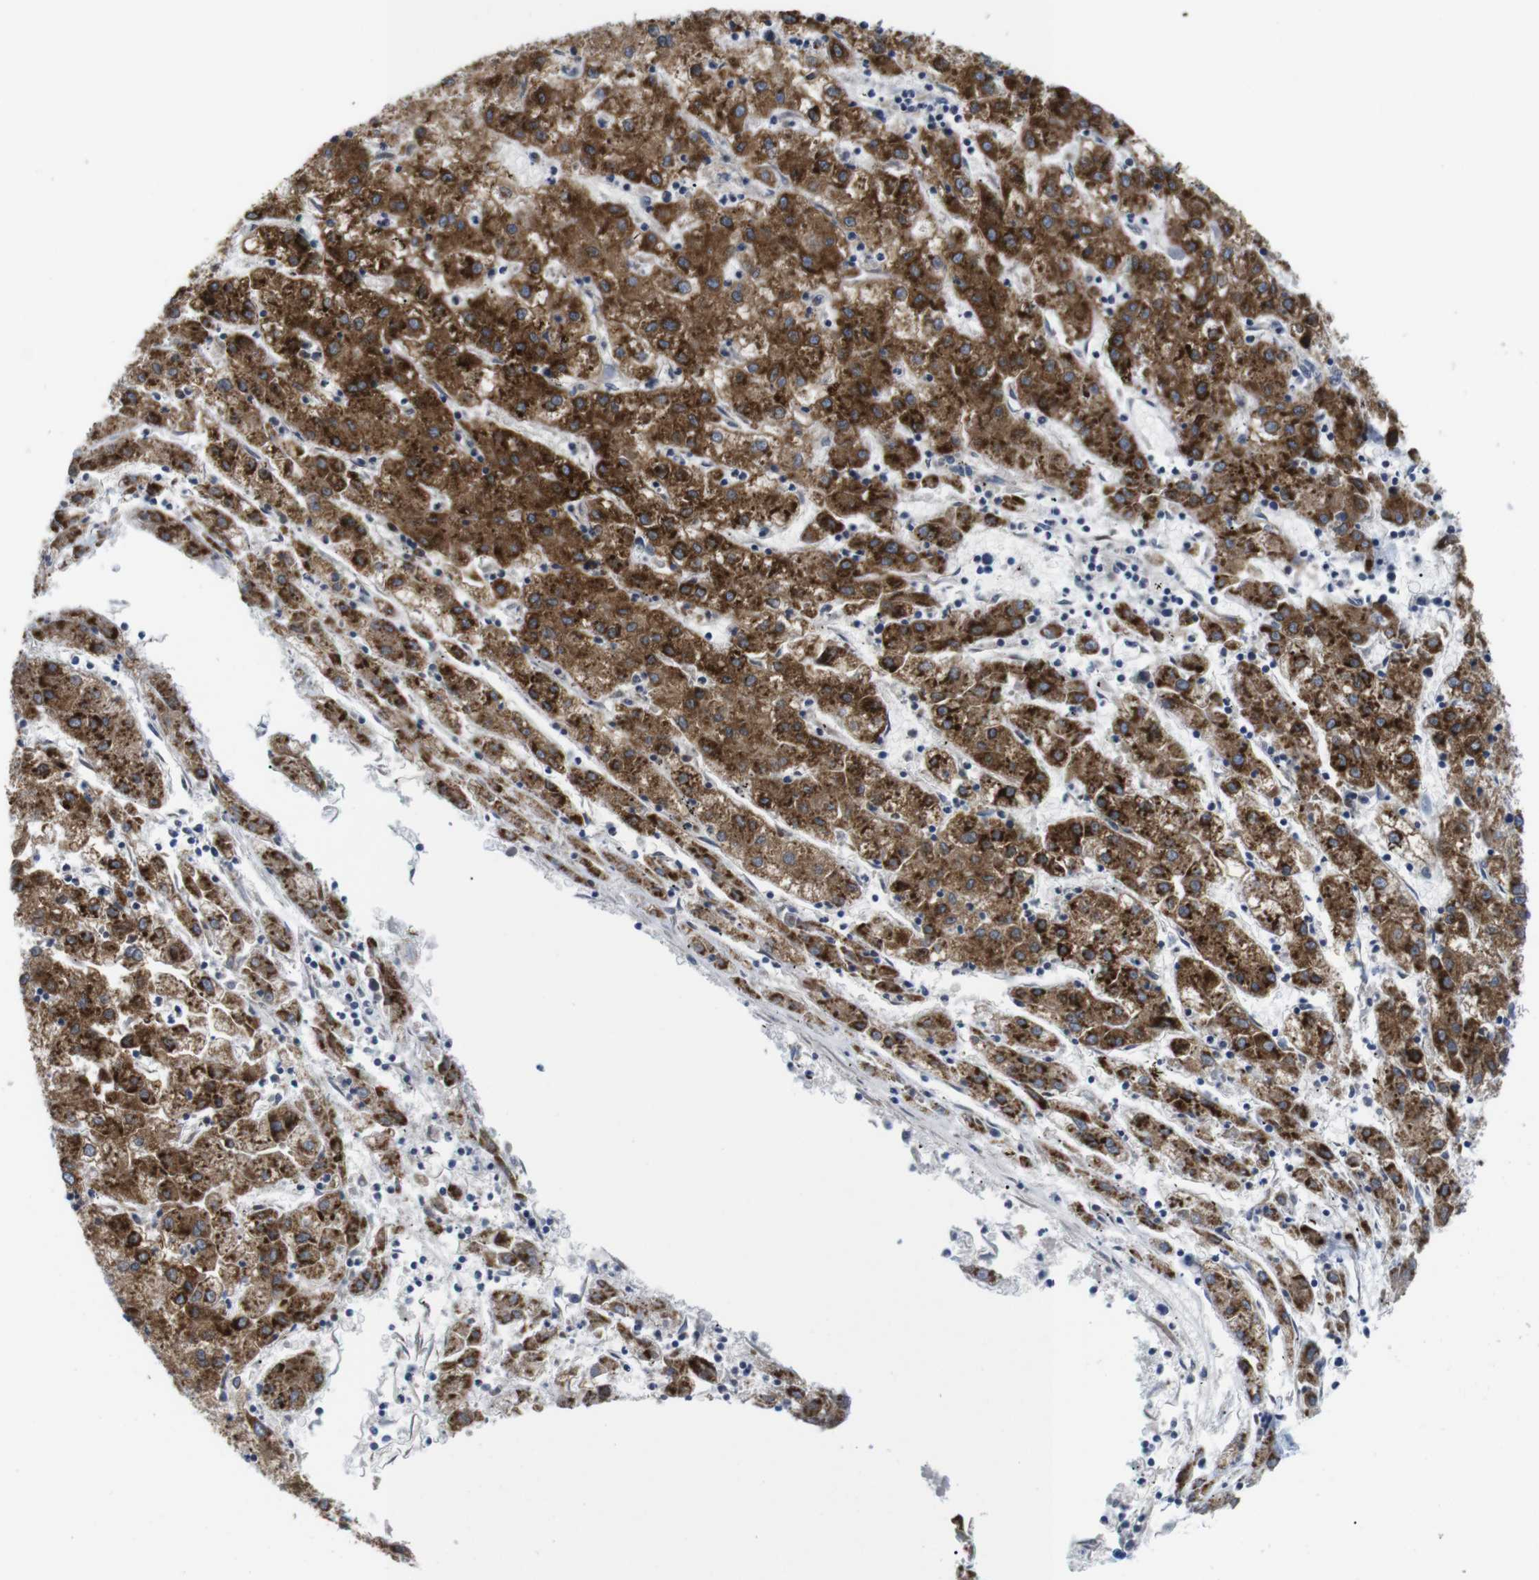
{"staining": {"intensity": "strong", "quantity": ">75%", "location": "cytoplasmic/membranous"}, "tissue": "liver cancer", "cell_type": "Tumor cells", "image_type": "cancer", "snomed": [{"axis": "morphology", "description": "Carcinoma, Hepatocellular, NOS"}, {"axis": "topography", "description": "Liver"}], "caption": "Protein staining of liver cancer (hepatocellular carcinoma) tissue shows strong cytoplasmic/membranous staining in about >75% of tumor cells.", "gene": "HACD3", "patient": {"sex": "male", "age": 72}}